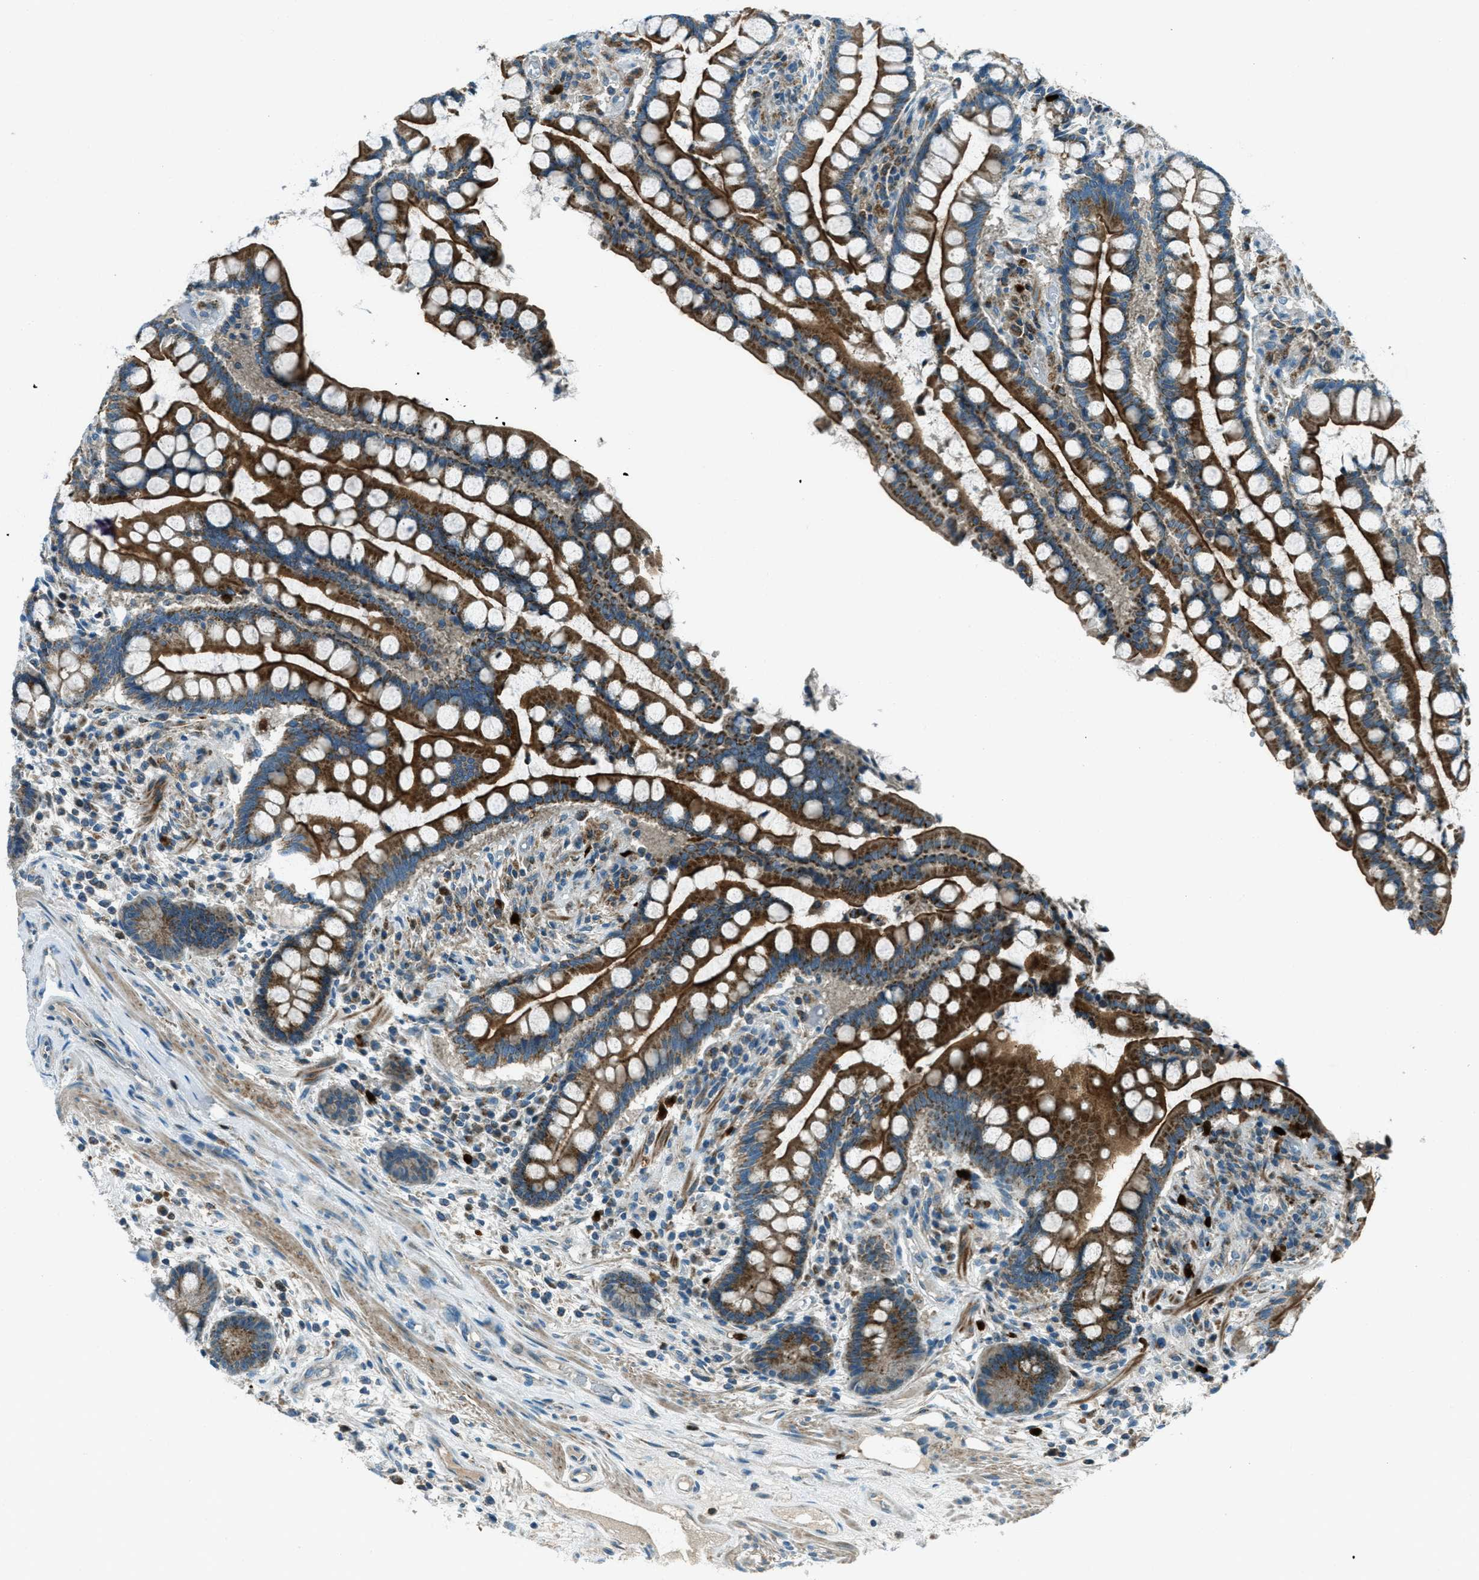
{"staining": {"intensity": "weak", "quantity": "25%-75%", "location": "cytoplasmic/membranous"}, "tissue": "colon", "cell_type": "Endothelial cells", "image_type": "normal", "snomed": [{"axis": "morphology", "description": "Normal tissue, NOS"}, {"axis": "topography", "description": "Colon"}], "caption": "Approximately 25%-75% of endothelial cells in normal human colon demonstrate weak cytoplasmic/membranous protein expression as visualized by brown immunohistochemical staining.", "gene": "FAR1", "patient": {"sex": "male", "age": 73}}